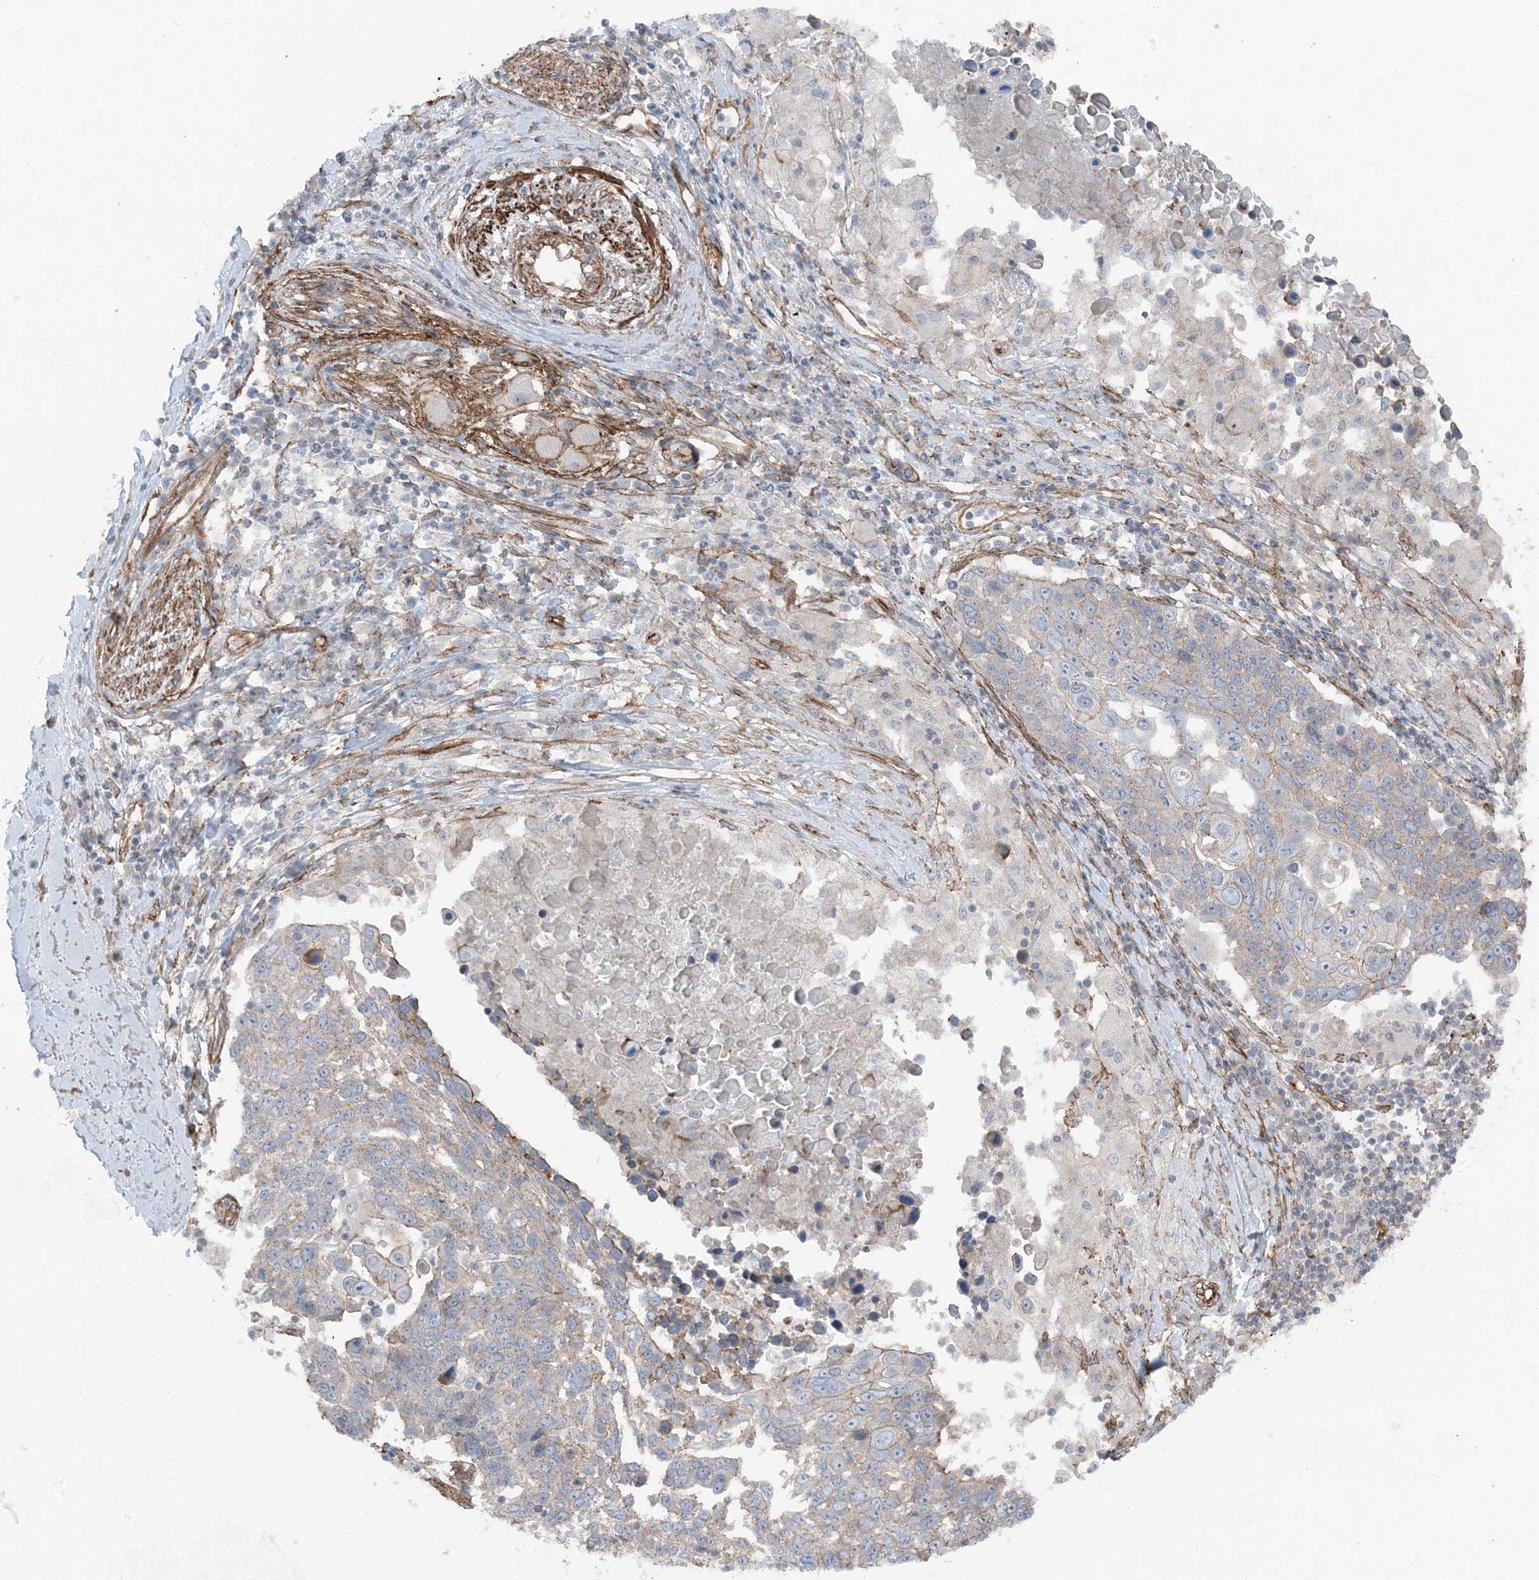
{"staining": {"intensity": "weak", "quantity": "<25%", "location": "cytoplasmic/membranous"}, "tissue": "lung cancer", "cell_type": "Tumor cells", "image_type": "cancer", "snomed": [{"axis": "morphology", "description": "Squamous cell carcinoma, NOS"}, {"axis": "topography", "description": "Lung"}], "caption": "High magnification brightfield microscopy of lung squamous cell carcinoma stained with DAB (brown) and counterstained with hematoxylin (blue): tumor cells show no significant expression.", "gene": "ZFP90", "patient": {"sex": "male", "age": 66}}